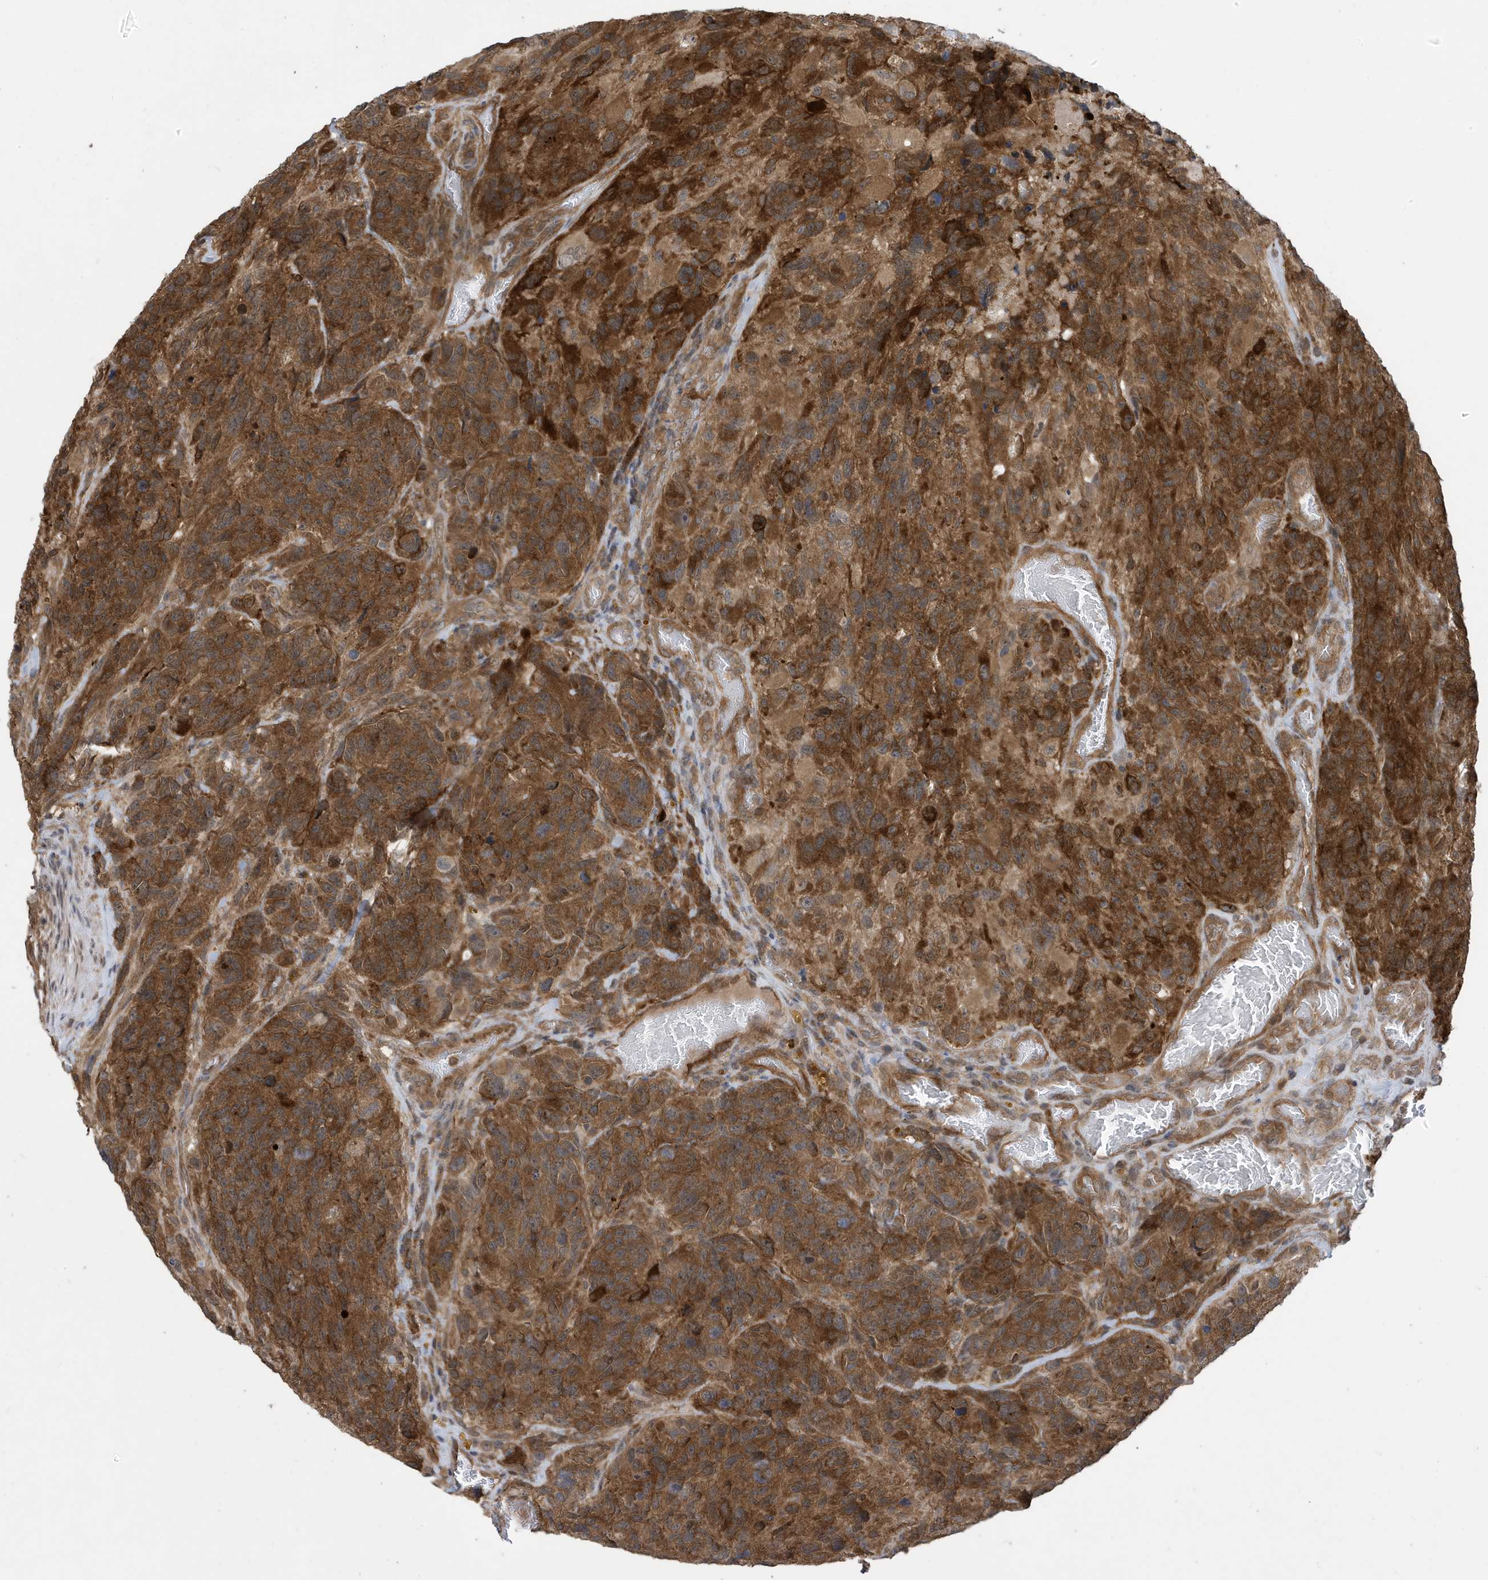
{"staining": {"intensity": "moderate", "quantity": ">75%", "location": "cytoplasmic/membranous"}, "tissue": "glioma", "cell_type": "Tumor cells", "image_type": "cancer", "snomed": [{"axis": "morphology", "description": "Glioma, malignant, High grade"}, {"axis": "topography", "description": "Brain"}], "caption": "A brown stain labels moderate cytoplasmic/membranous positivity of a protein in malignant glioma (high-grade) tumor cells.", "gene": "UBQLN1", "patient": {"sex": "male", "age": 69}}